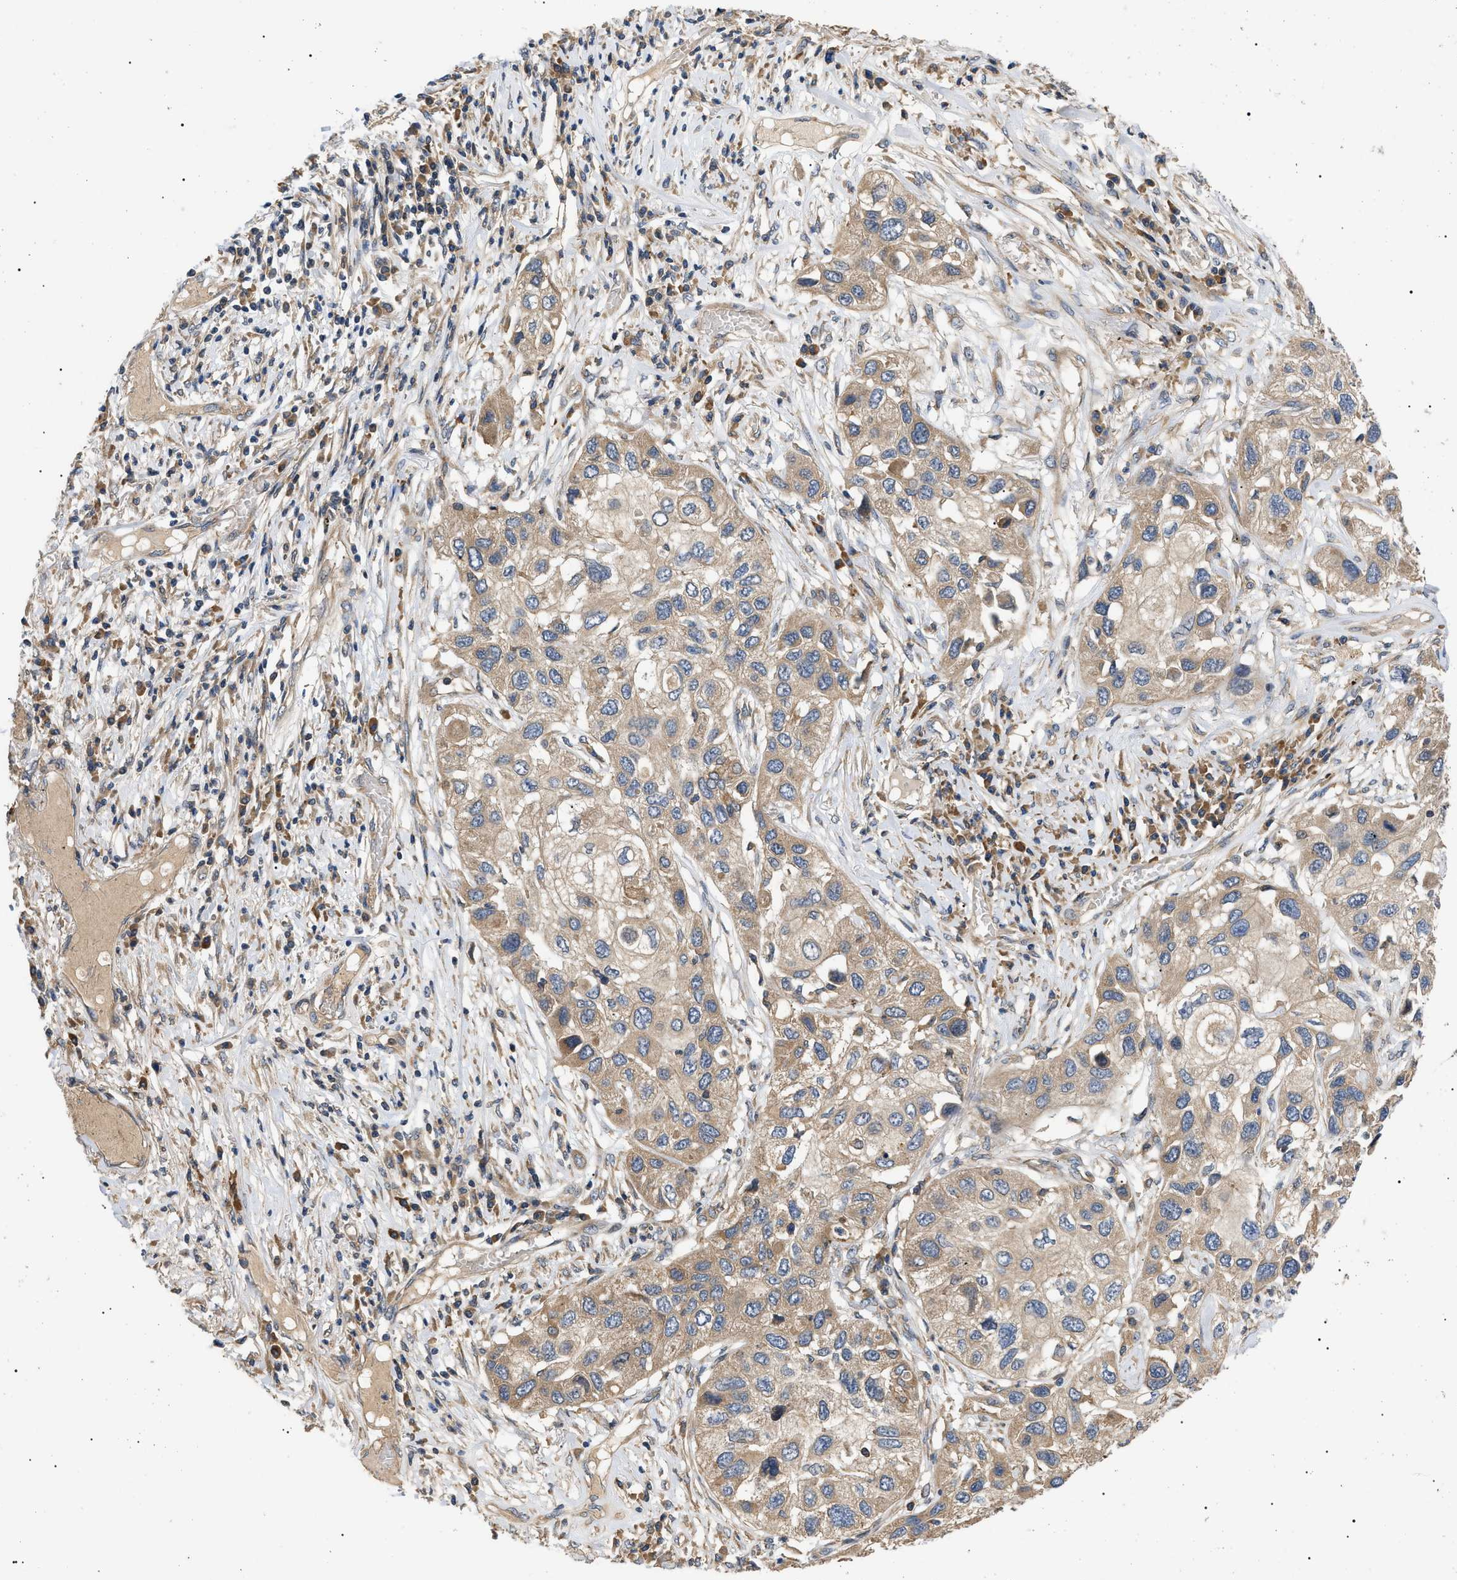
{"staining": {"intensity": "weak", "quantity": ">75%", "location": "cytoplasmic/membranous"}, "tissue": "lung cancer", "cell_type": "Tumor cells", "image_type": "cancer", "snomed": [{"axis": "morphology", "description": "Squamous cell carcinoma, NOS"}, {"axis": "topography", "description": "Lung"}], "caption": "Protein expression analysis of lung squamous cell carcinoma exhibits weak cytoplasmic/membranous expression in about >75% of tumor cells.", "gene": "PPM1B", "patient": {"sex": "male", "age": 71}}